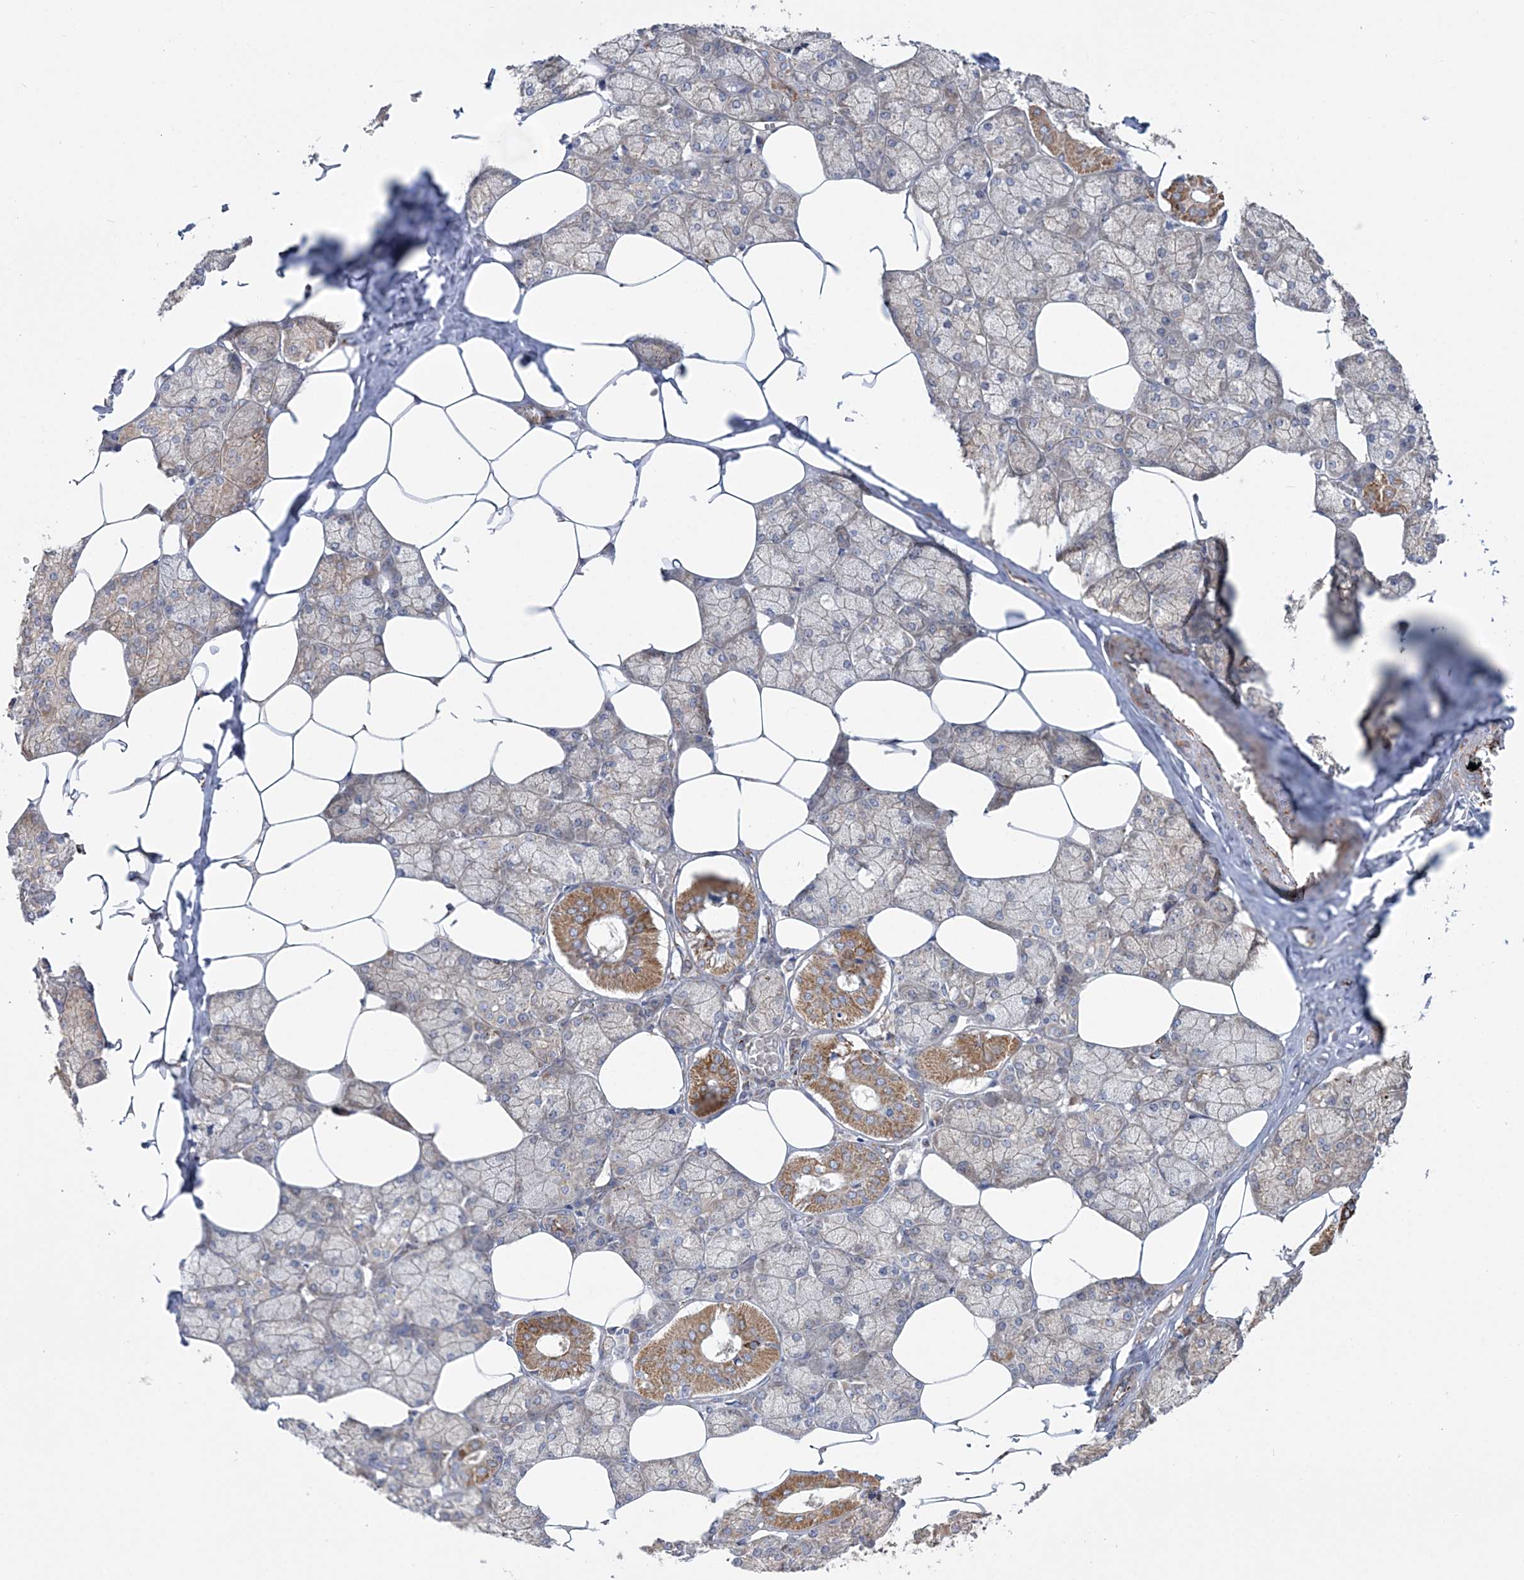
{"staining": {"intensity": "moderate", "quantity": "25%-75%", "location": "cytoplasmic/membranous"}, "tissue": "salivary gland", "cell_type": "Glandular cells", "image_type": "normal", "snomed": [{"axis": "morphology", "description": "Normal tissue, NOS"}, {"axis": "topography", "description": "Salivary gland"}], "caption": "Protein expression analysis of normal salivary gland shows moderate cytoplasmic/membranous expression in approximately 25%-75% of glandular cells. Nuclei are stained in blue.", "gene": "MMADHC", "patient": {"sex": "male", "age": 62}}